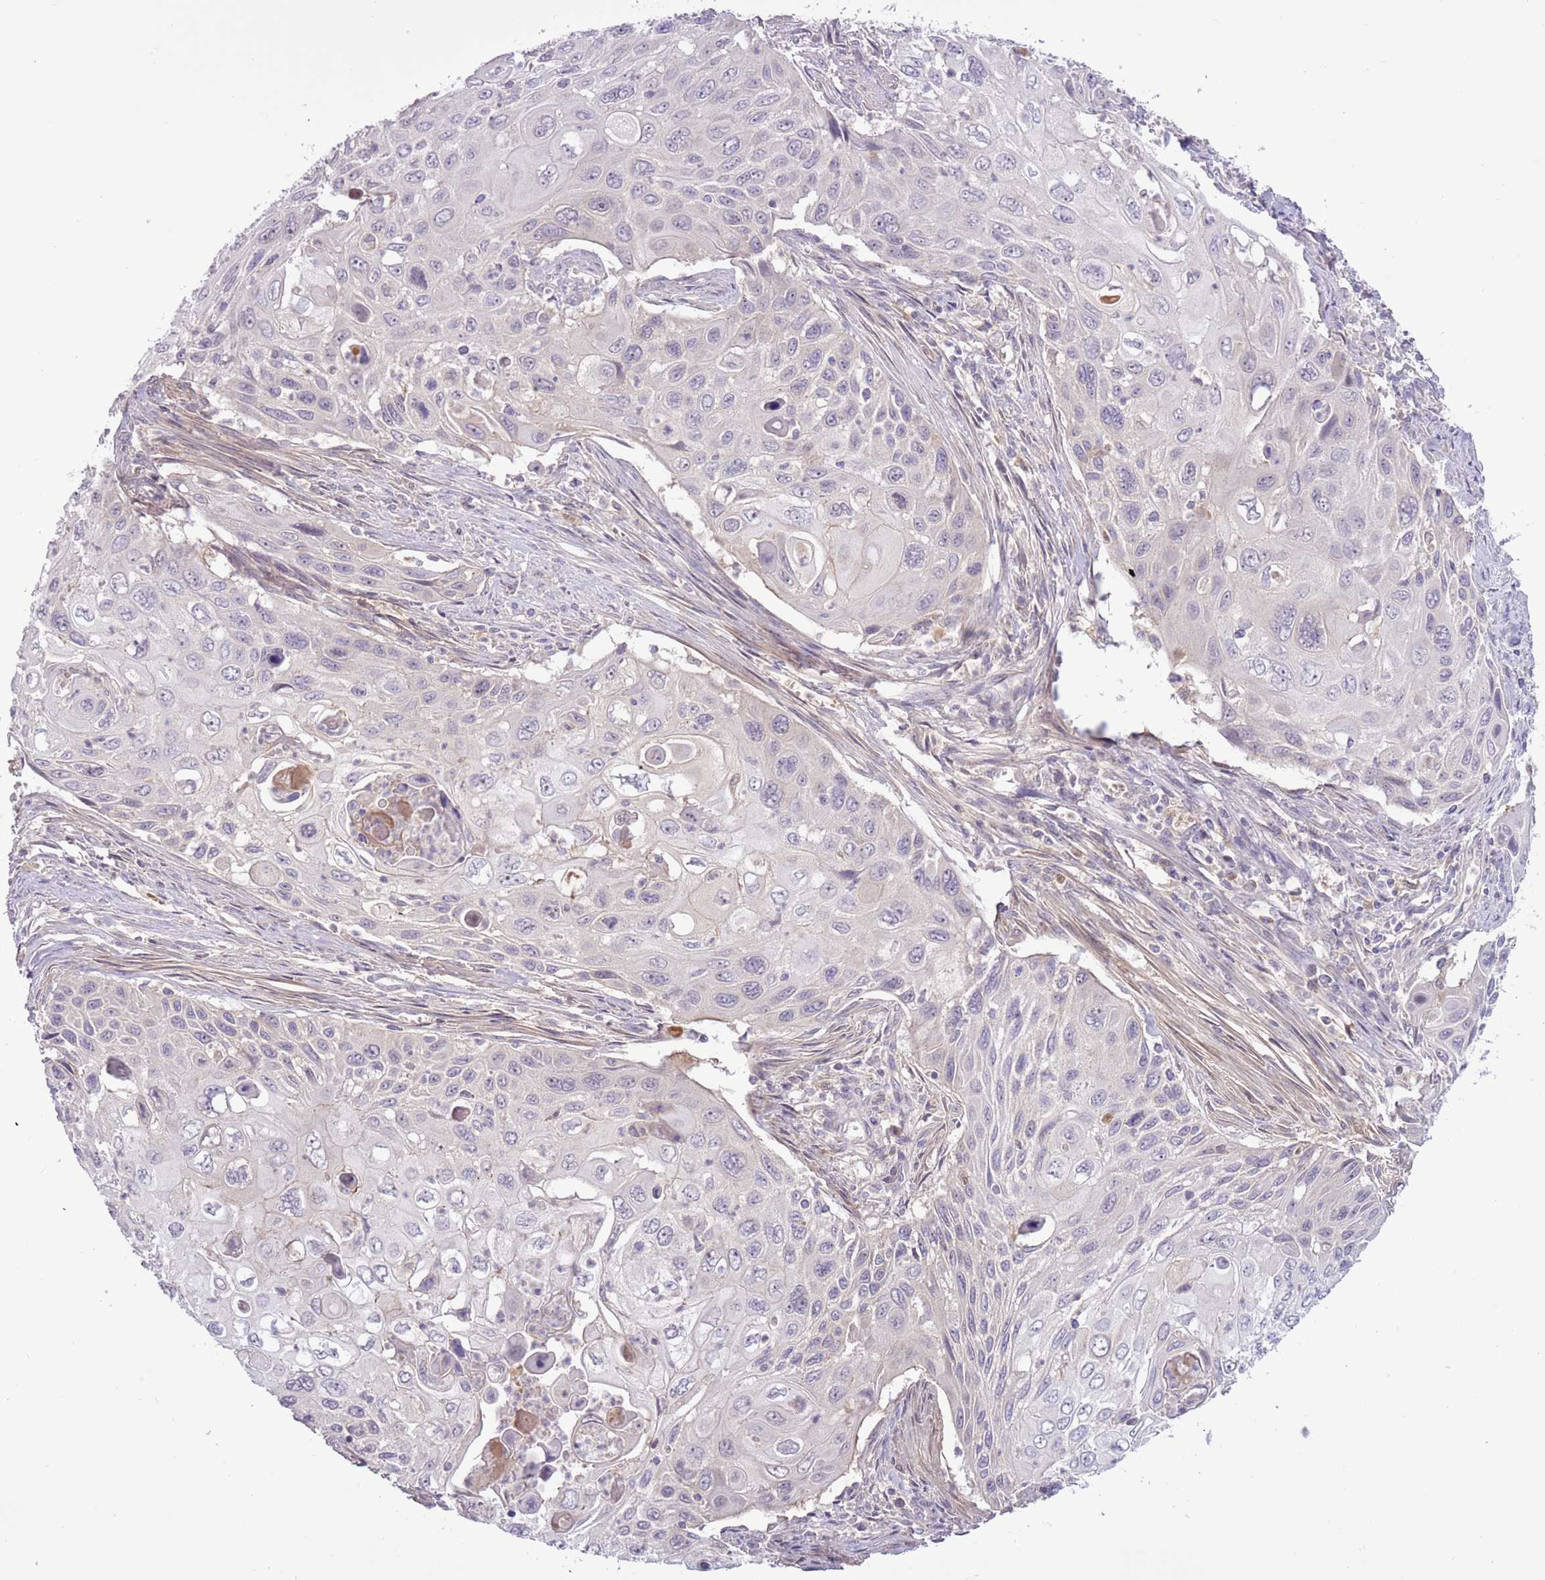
{"staining": {"intensity": "negative", "quantity": "none", "location": "none"}, "tissue": "cervical cancer", "cell_type": "Tumor cells", "image_type": "cancer", "snomed": [{"axis": "morphology", "description": "Squamous cell carcinoma, NOS"}, {"axis": "topography", "description": "Cervix"}], "caption": "Protein analysis of cervical squamous cell carcinoma shows no significant positivity in tumor cells.", "gene": "SHROOM3", "patient": {"sex": "female", "age": 70}}